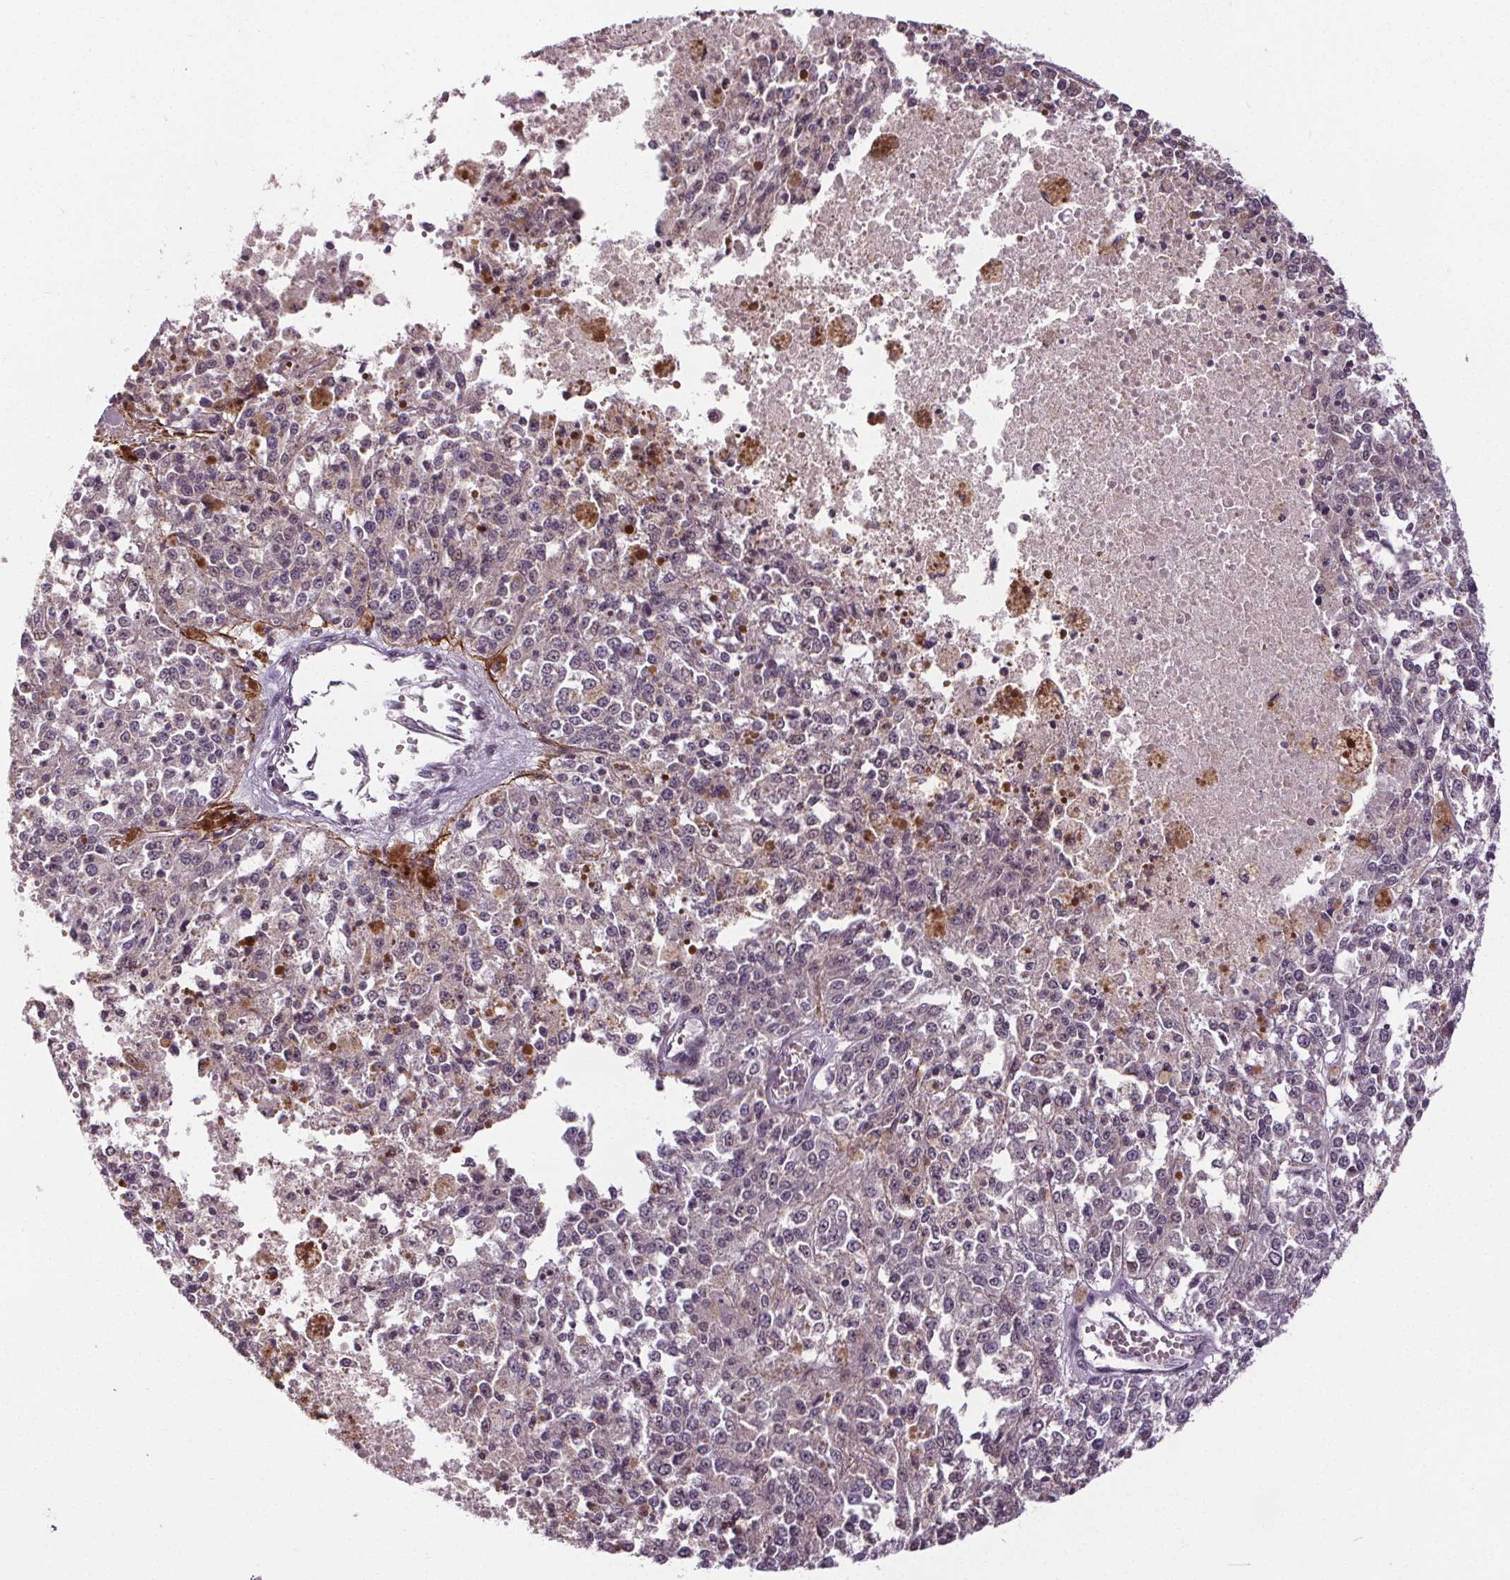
{"staining": {"intensity": "negative", "quantity": "none", "location": "none"}, "tissue": "melanoma", "cell_type": "Tumor cells", "image_type": "cancer", "snomed": [{"axis": "morphology", "description": "Malignant melanoma, Metastatic site"}, {"axis": "topography", "description": "Lymph node"}], "caption": "Melanoma was stained to show a protein in brown. There is no significant positivity in tumor cells.", "gene": "KIAA0232", "patient": {"sex": "female", "age": 64}}